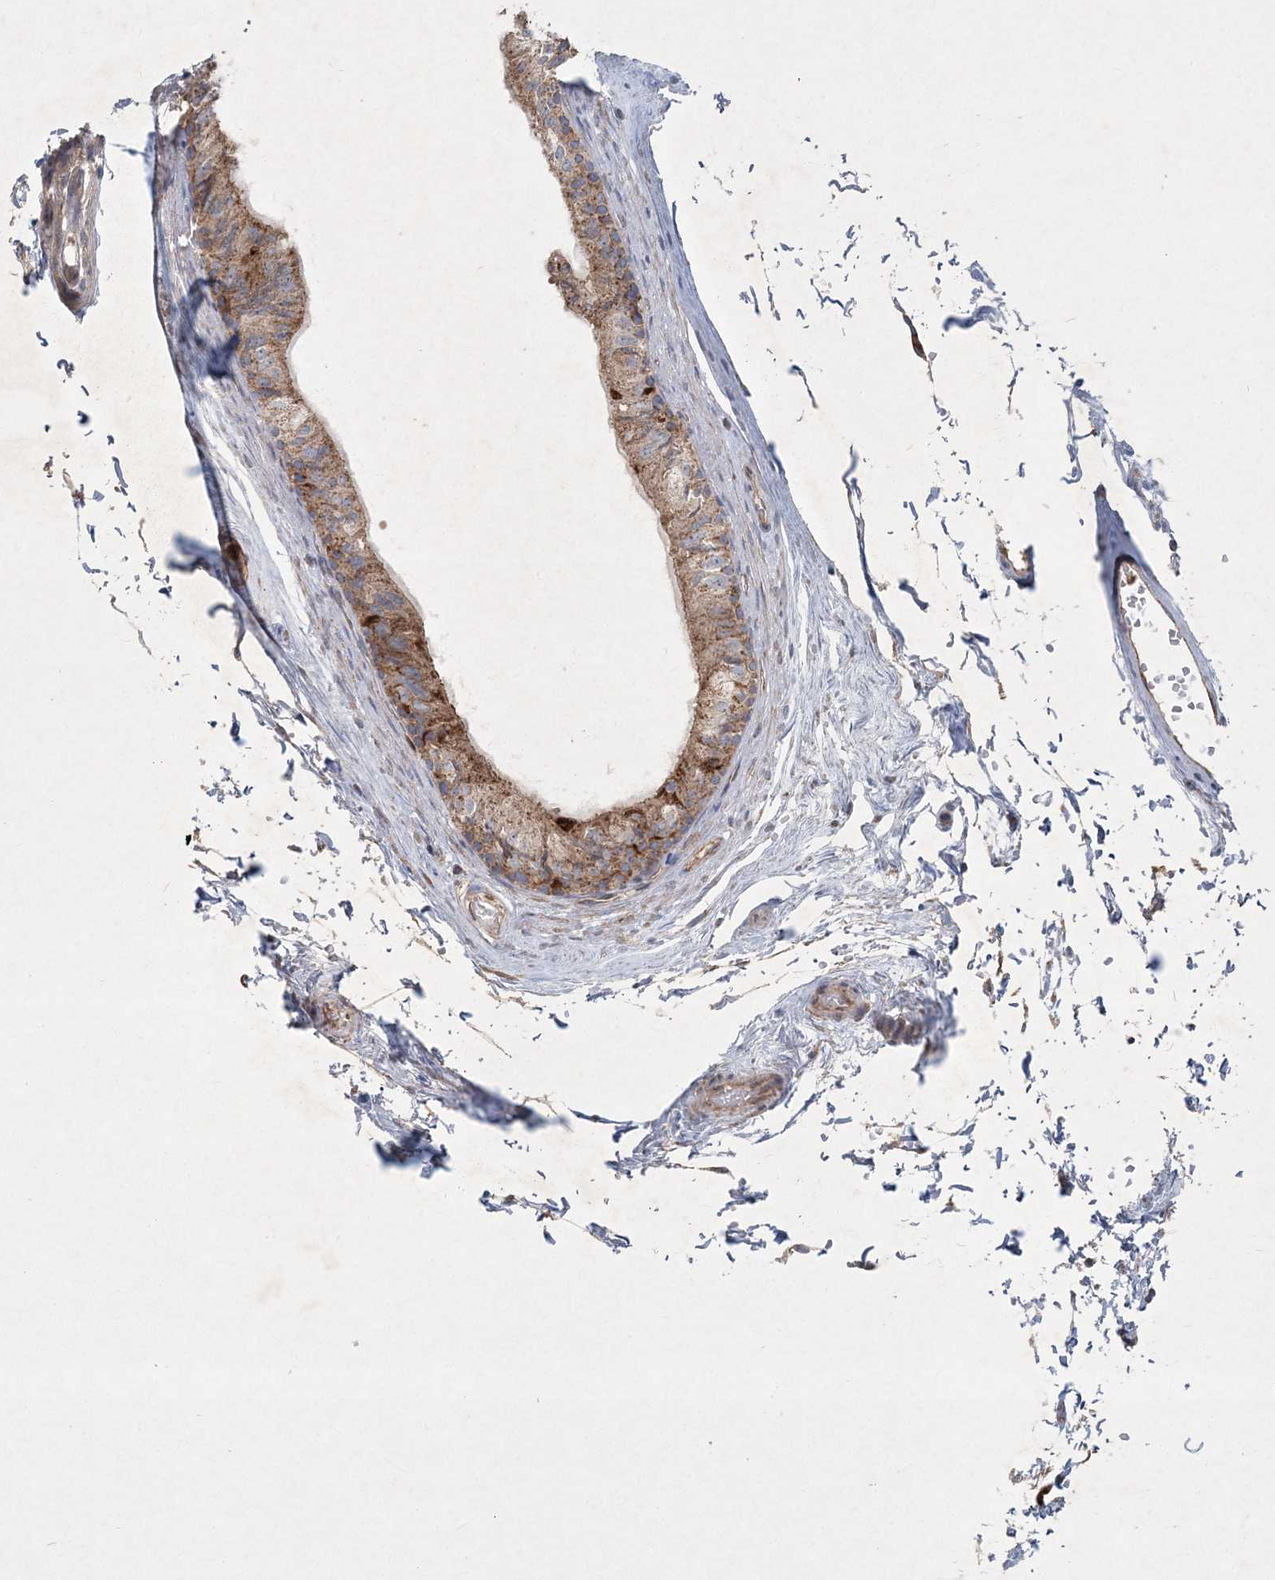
{"staining": {"intensity": "moderate", "quantity": ">75%", "location": "cytoplasmic/membranous"}, "tissue": "epididymis", "cell_type": "Glandular cells", "image_type": "normal", "snomed": [{"axis": "morphology", "description": "Normal tissue, NOS"}, {"axis": "topography", "description": "Epididymis"}], "caption": "Epididymis stained with a brown dye shows moderate cytoplasmic/membranous positive expression in about >75% of glandular cells.", "gene": "LRPPRC", "patient": {"sex": "male", "age": 79}}